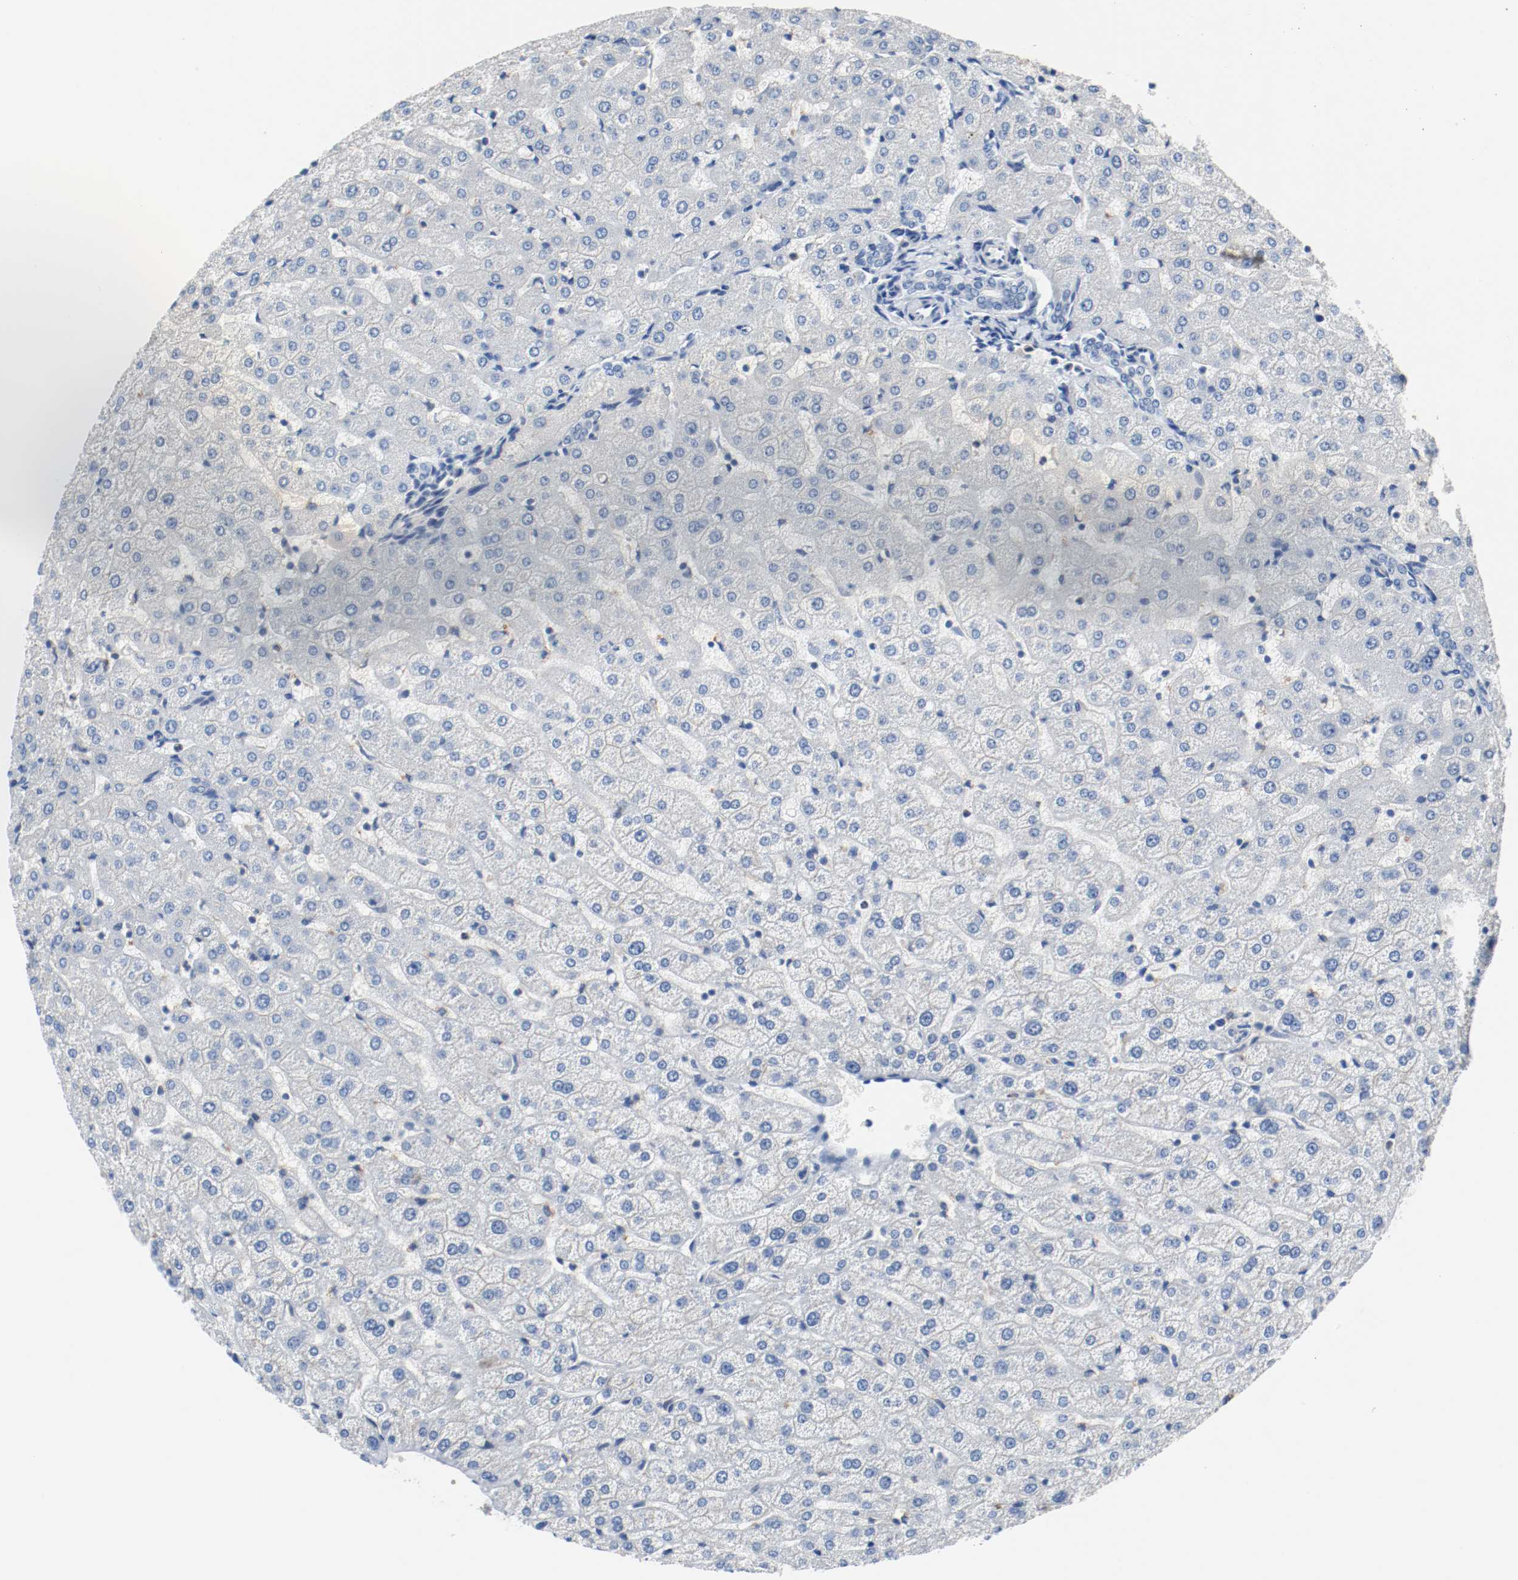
{"staining": {"intensity": "negative", "quantity": "none", "location": "none"}, "tissue": "liver", "cell_type": "Cholangiocytes", "image_type": "normal", "snomed": [{"axis": "morphology", "description": "Normal tissue, NOS"}, {"axis": "morphology", "description": "Fibrosis, NOS"}, {"axis": "topography", "description": "Liver"}], "caption": "This photomicrograph is of benign liver stained with immunohistochemistry to label a protein in brown with the nuclei are counter-stained blue. There is no positivity in cholangiocytes.", "gene": "ASH1L", "patient": {"sex": "female", "age": 29}}